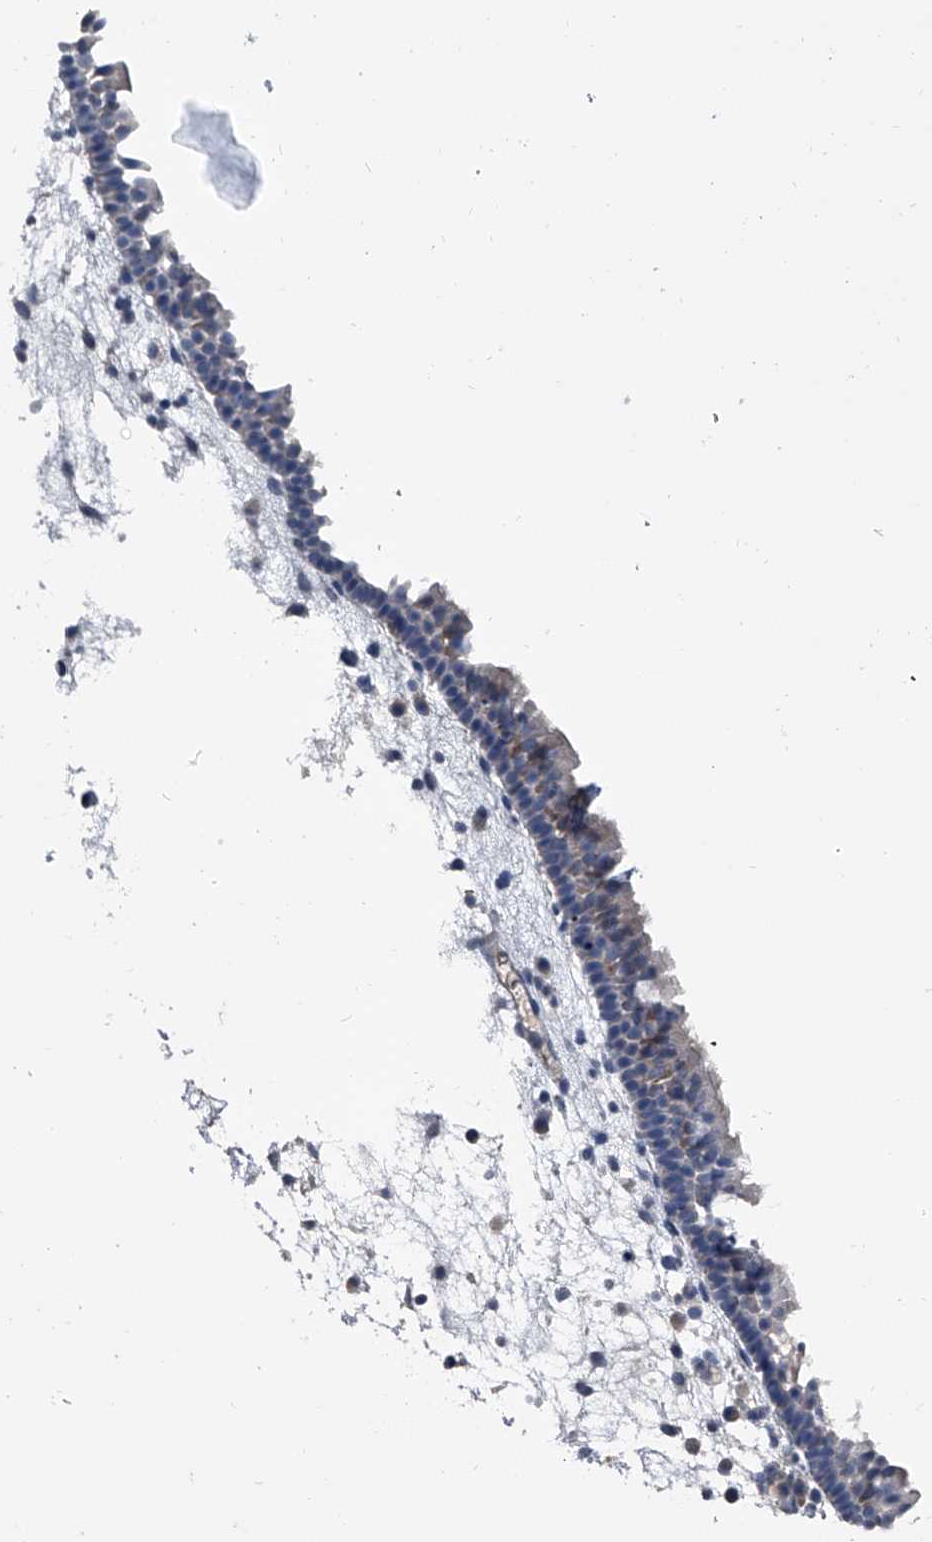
{"staining": {"intensity": "negative", "quantity": "none", "location": "none"}, "tissue": "nasopharynx", "cell_type": "Respiratory epithelial cells", "image_type": "normal", "snomed": [{"axis": "morphology", "description": "Normal tissue, NOS"}, {"axis": "morphology", "description": "Inflammation, NOS"}, {"axis": "morphology", "description": "Malignant melanoma, Metastatic site"}, {"axis": "topography", "description": "Nasopharynx"}], "caption": "Immunohistochemical staining of normal nasopharynx exhibits no significant staining in respiratory epithelial cells.", "gene": "KIF13A", "patient": {"sex": "male", "age": 70}}